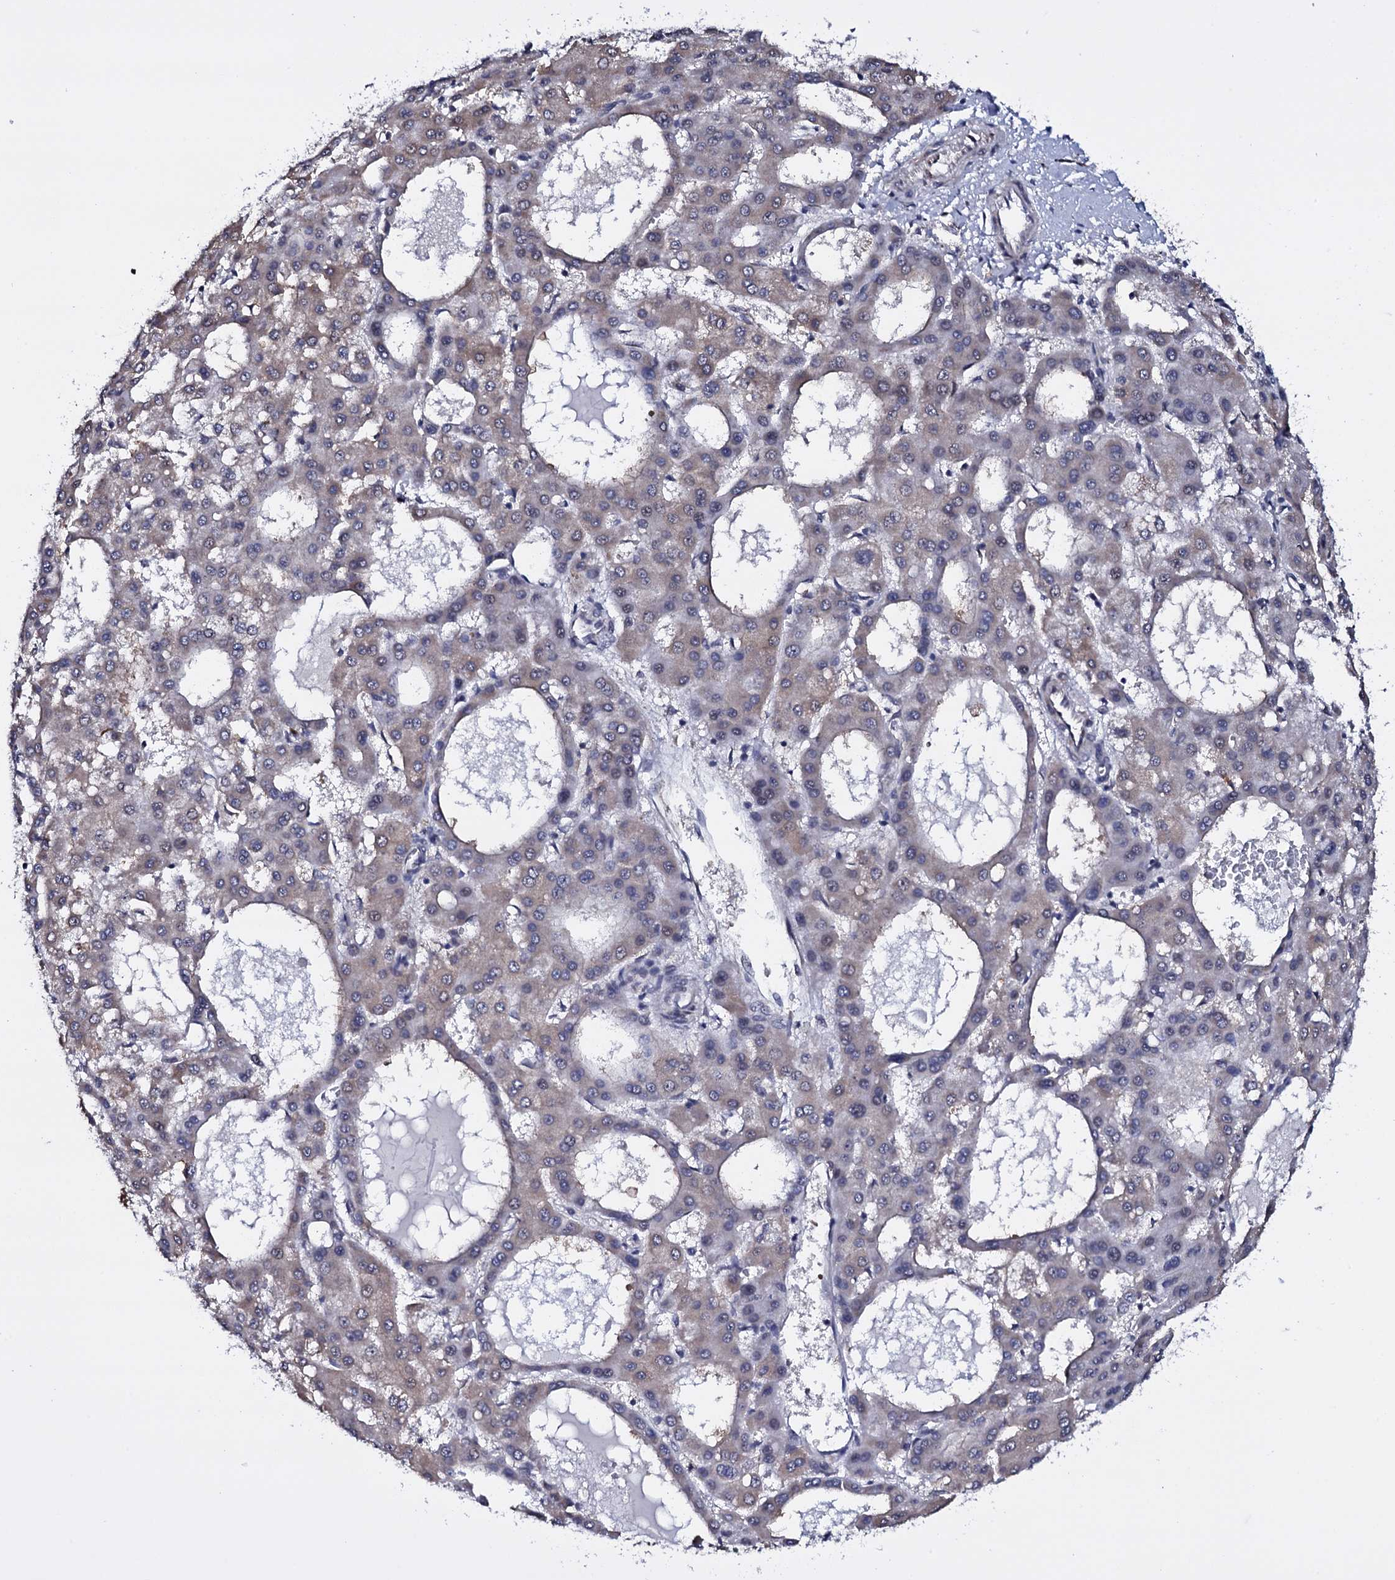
{"staining": {"intensity": "negative", "quantity": "none", "location": "none"}, "tissue": "liver cancer", "cell_type": "Tumor cells", "image_type": "cancer", "snomed": [{"axis": "morphology", "description": "Carcinoma, Hepatocellular, NOS"}, {"axis": "topography", "description": "Liver"}], "caption": "Immunohistochemistry image of human liver cancer (hepatocellular carcinoma) stained for a protein (brown), which shows no positivity in tumor cells. (Stains: DAB IHC with hematoxylin counter stain, Microscopy: brightfield microscopy at high magnification).", "gene": "GAREM1", "patient": {"sex": "male", "age": 47}}